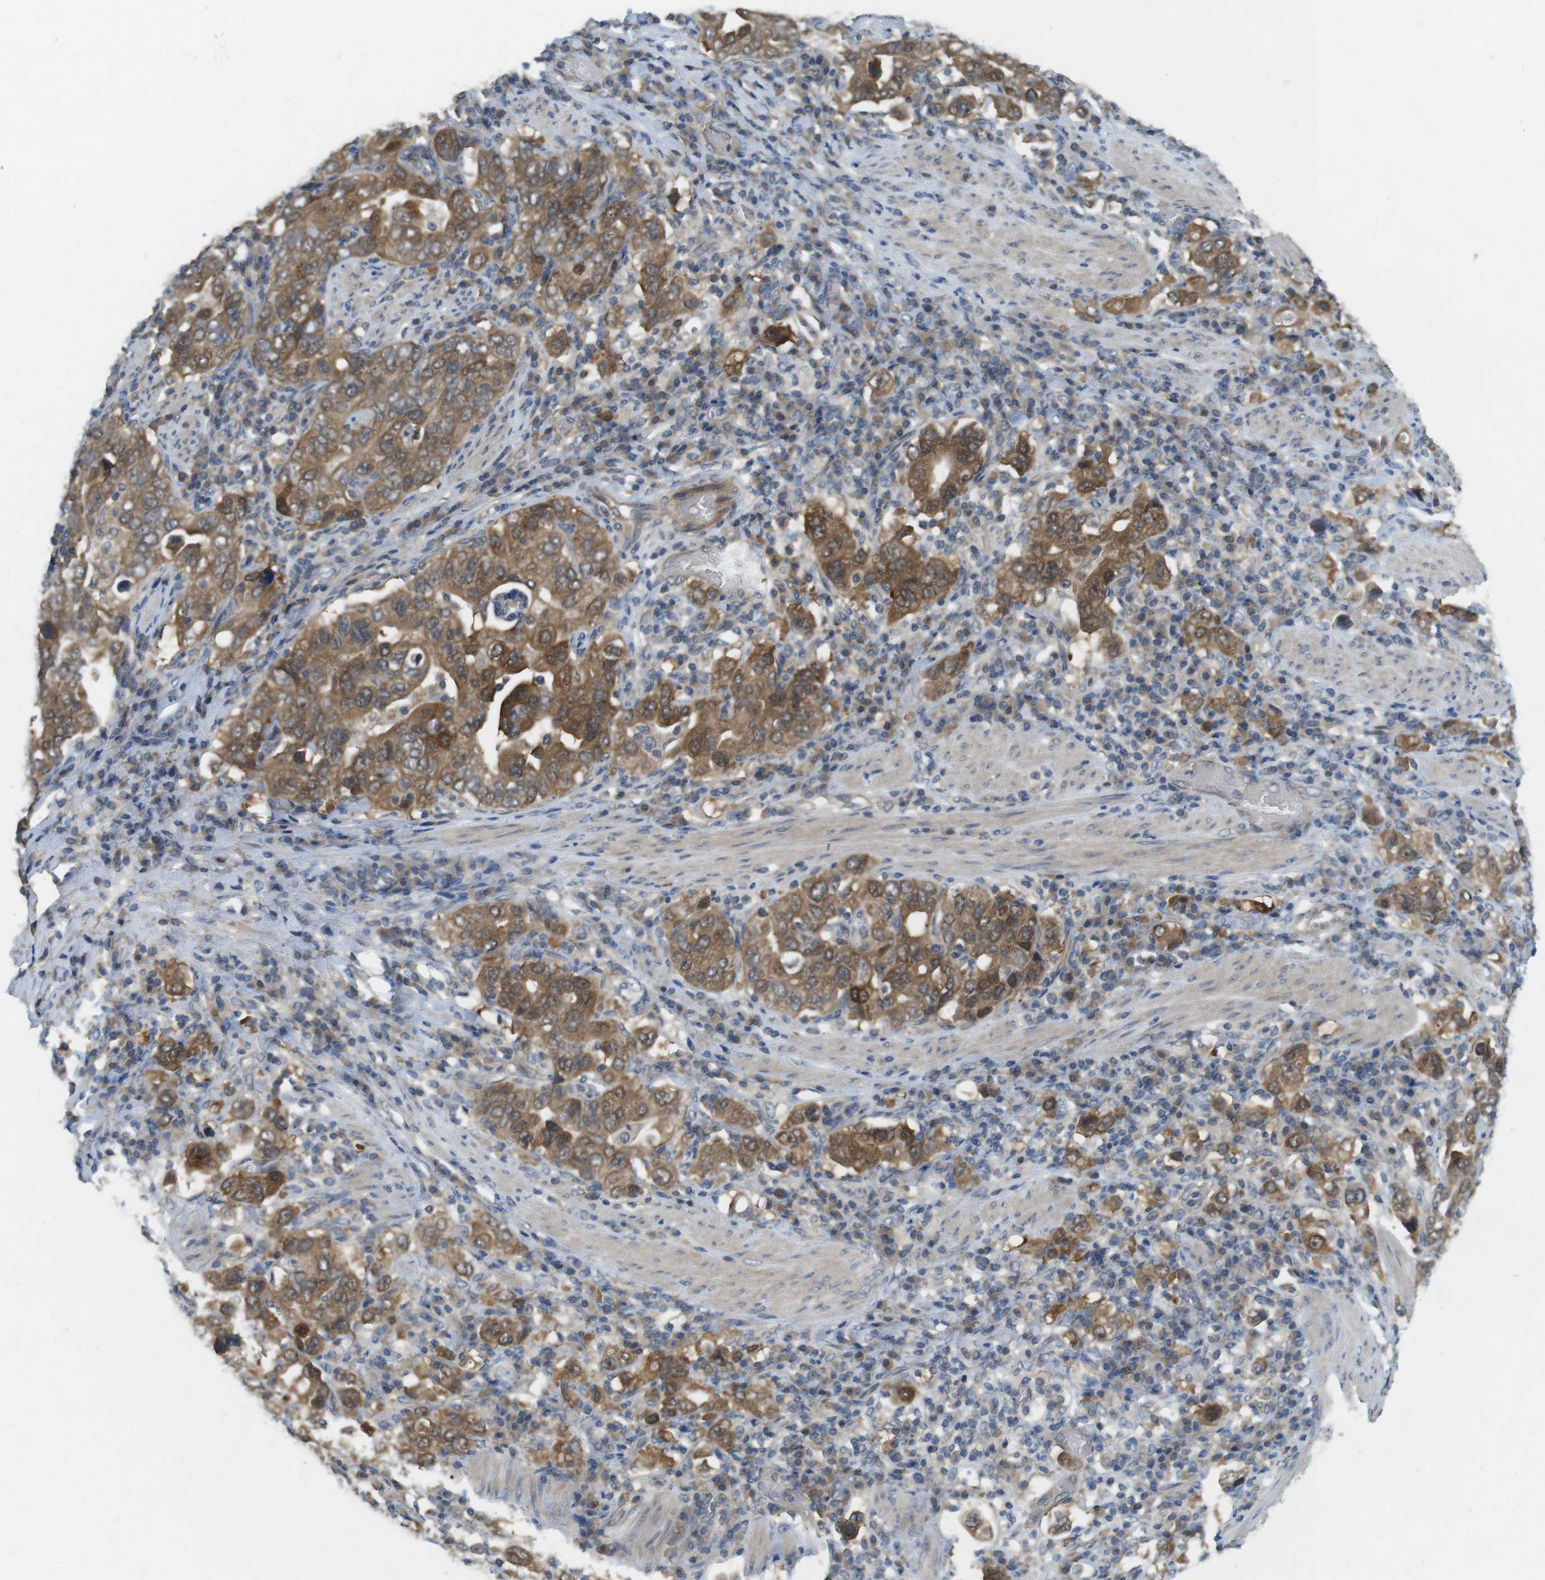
{"staining": {"intensity": "moderate", "quantity": ">75%", "location": "cytoplasmic/membranous"}, "tissue": "stomach cancer", "cell_type": "Tumor cells", "image_type": "cancer", "snomed": [{"axis": "morphology", "description": "Adenocarcinoma, NOS"}, {"axis": "topography", "description": "Stomach, upper"}], "caption": "There is medium levels of moderate cytoplasmic/membranous staining in tumor cells of stomach adenocarcinoma, as demonstrated by immunohistochemical staining (brown color).", "gene": "SUGT1", "patient": {"sex": "male", "age": 62}}